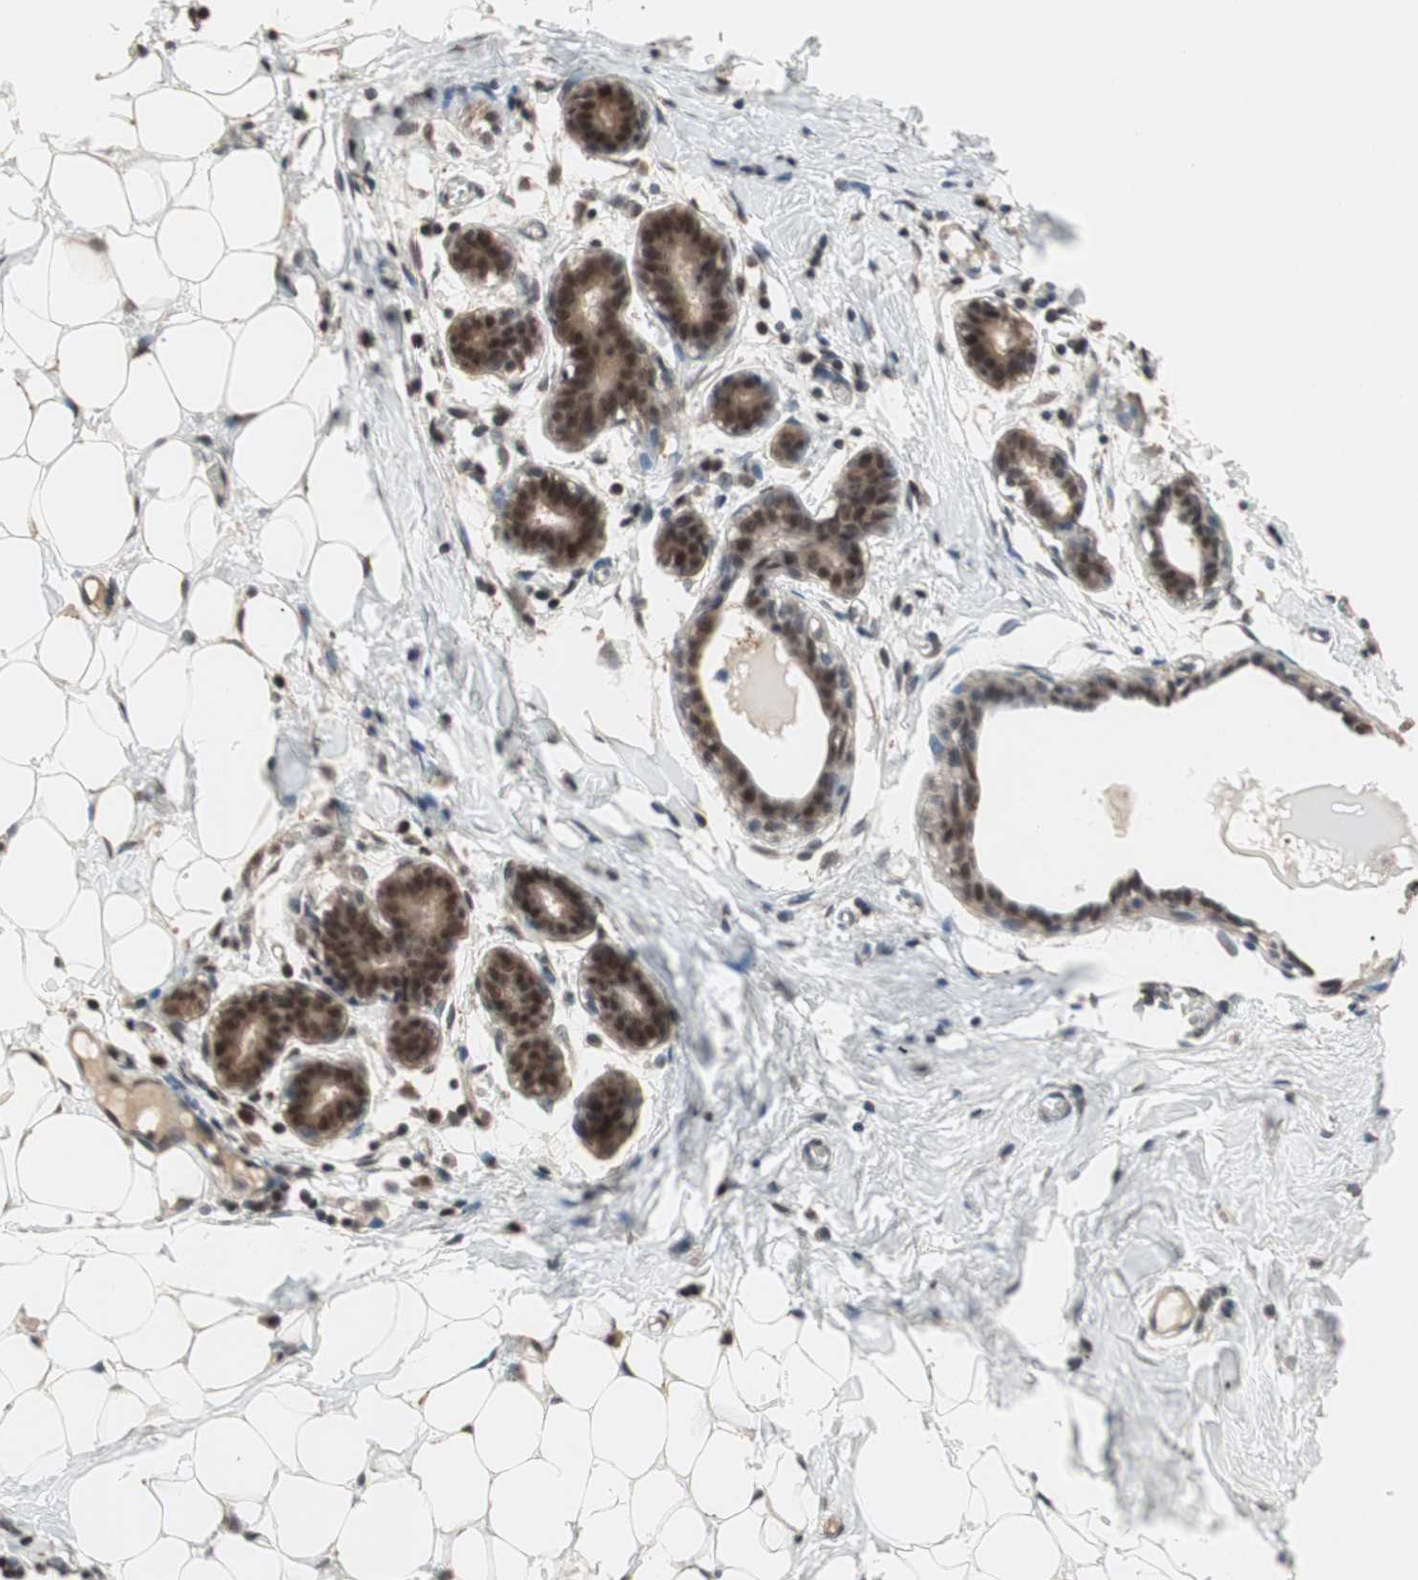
{"staining": {"intensity": "moderate", "quantity": ">75%", "location": "cytoplasmic/membranous,nuclear"}, "tissue": "breast", "cell_type": "Adipocytes", "image_type": "normal", "snomed": [{"axis": "morphology", "description": "Normal tissue, NOS"}, {"axis": "topography", "description": "Breast"}], "caption": "Normal breast was stained to show a protein in brown. There is medium levels of moderate cytoplasmic/membranous,nuclear staining in about >75% of adipocytes. (DAB IHC, brown staining for protein, blue staining for nuclei).", "gene": "GART", "patient": {"sex": "female", "age": 27}}